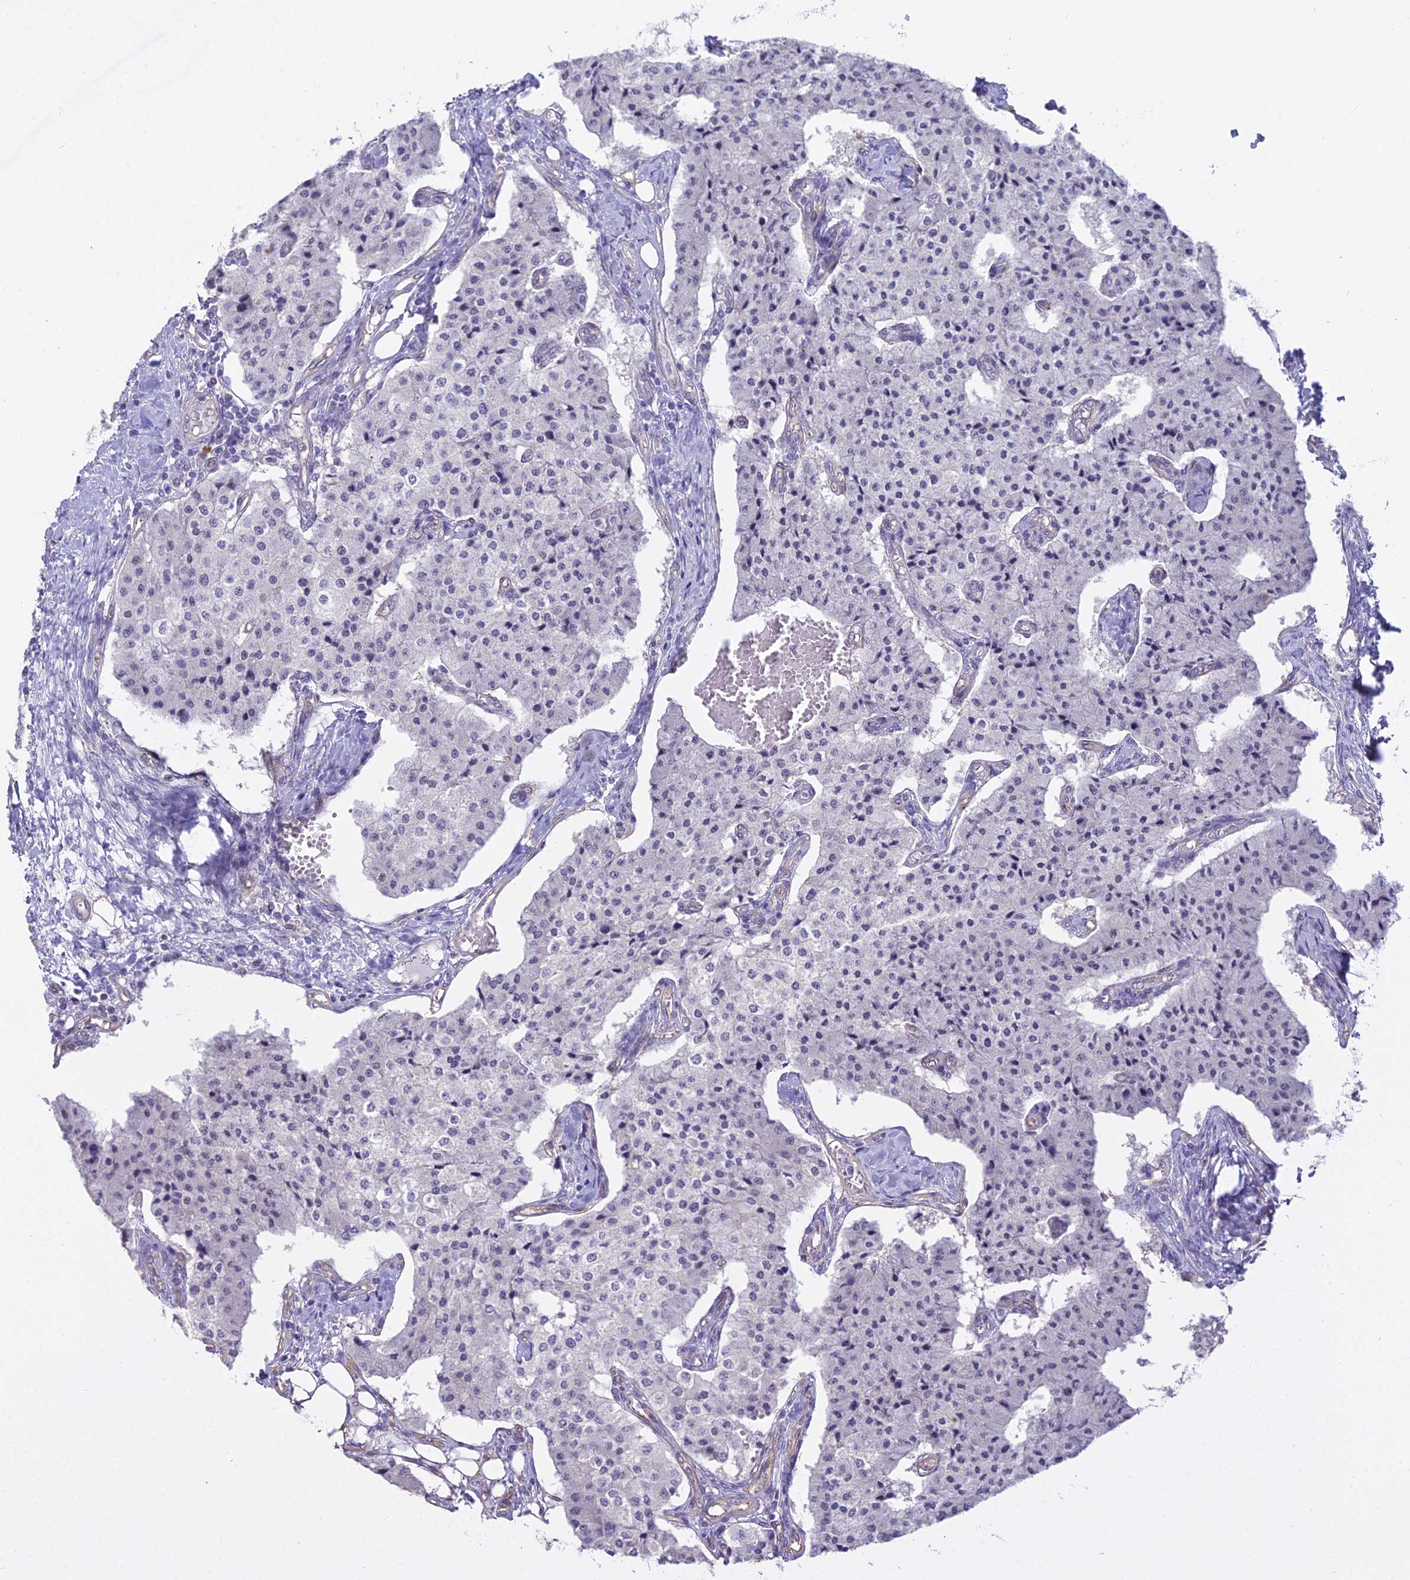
{"staining": {"intensity": "negative", "quantity": "none", "location": "none"}, "tissue": "carcinoid", "cell_type": "Tumor cells", "image_type": "cancer", "snomed": [{"axis": "morphology", "description": "Carcinoid, malignant, NOS"}, {"axis": "topography", "description": "Colon"}], "caption": "Tumor cells are negative for protein expression in human carcinoid. (Brightfield microscopy of DAB immunohistochemistry at high magnification).", "gene": "BLNK", "patient": {"sex": "female", "age": 52}}